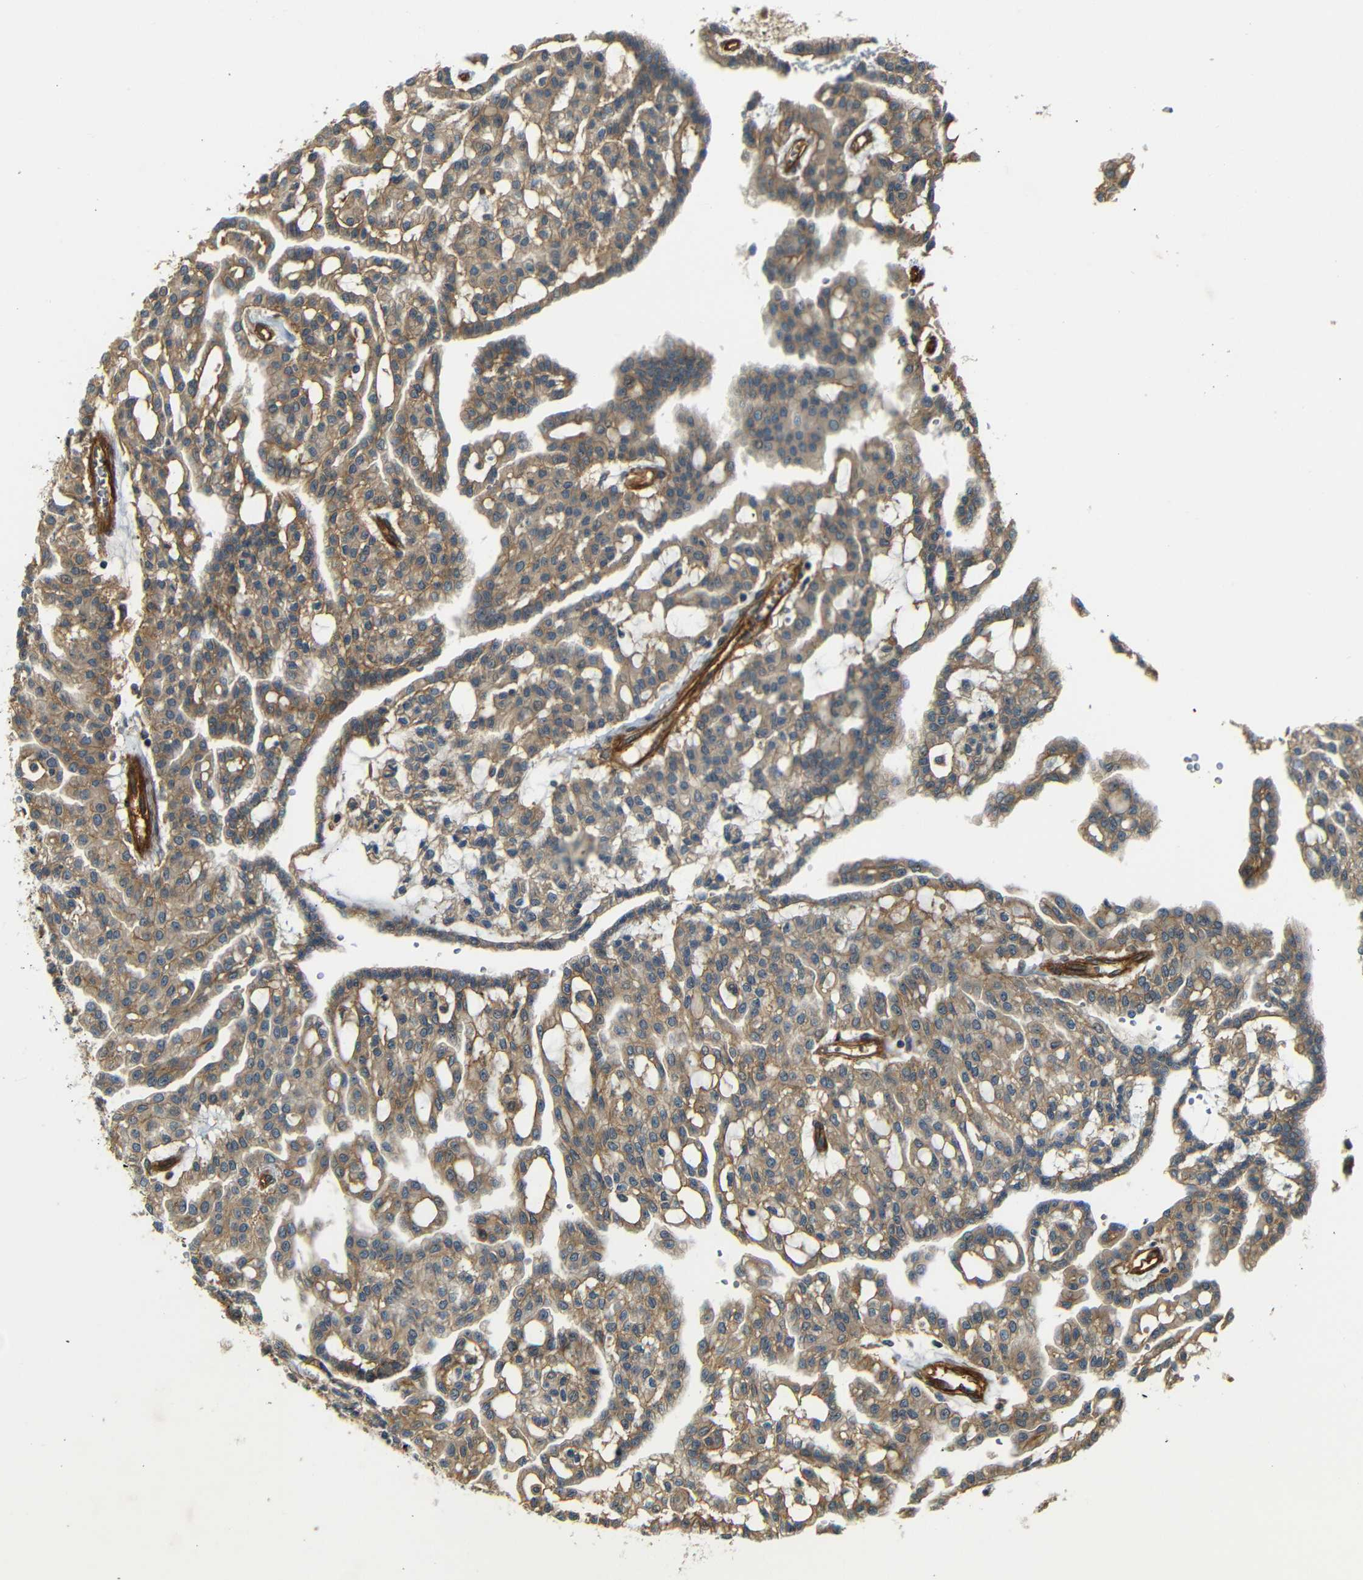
{"staining": {"intensity": "weak", "quantity": ">75%", "location": "cytoplasmic/membranous"}, "tissue": "renal cancer", "cell_type": "Tumor cells", "image_type": "cancer", "snomed": [{"axis": "morphology", "description": "Adenocarcinoma, NOS"}, {"axis": "topography", "description": "Kidney"}], "caption": "IHC (DAB (3,3'-diaminobenzidine)) staining of human renal cancer (adenocarcinoma) shows weak cytoplasmic/membranous protein positivity in approximately >75% of tumor cells.", "gene": "RELL1", "patient": {"sex": "male", "age": 63}}